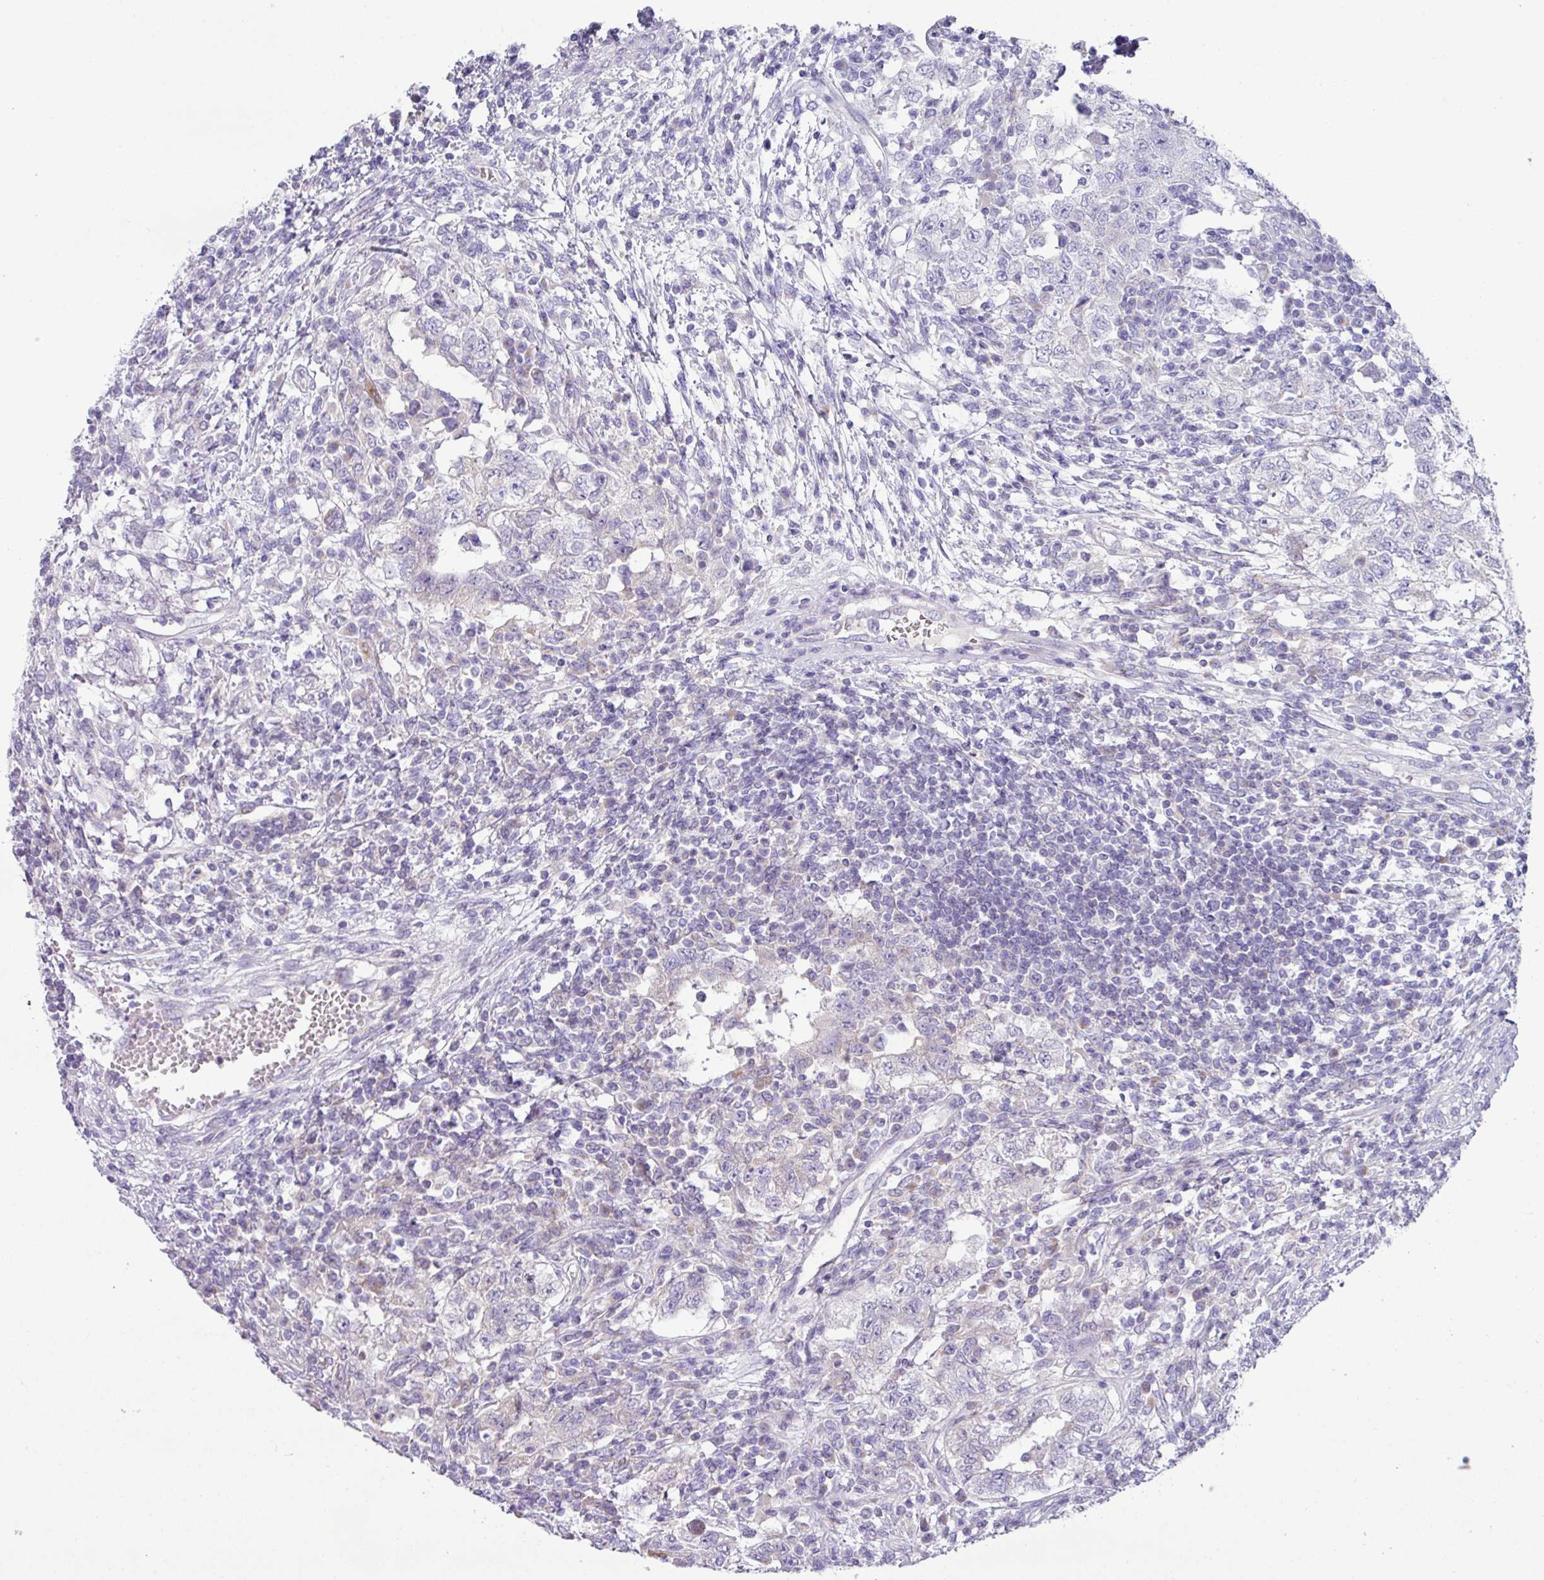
{"staining": {"intensity": "negative", "quantity": "none", "location": "none"}, "tissue": "testis cancer", "cell_type": "Tumor cells", "image_type": "cancer", "snomed": [{"axis": "morphology", "description": "Carcinoma, Embryonal, NOS"}, {"axis": "topography", "description": "Testis"}], "caption": "Immunohistochemistry micrograph of neoplastic tissue: human testis cancer (embryonal carcinoma) stained with DAB shows no significant protein expression in tumor cells.", "gene": "STIMATE", "patient": {"sex": "male", "age": 26}}